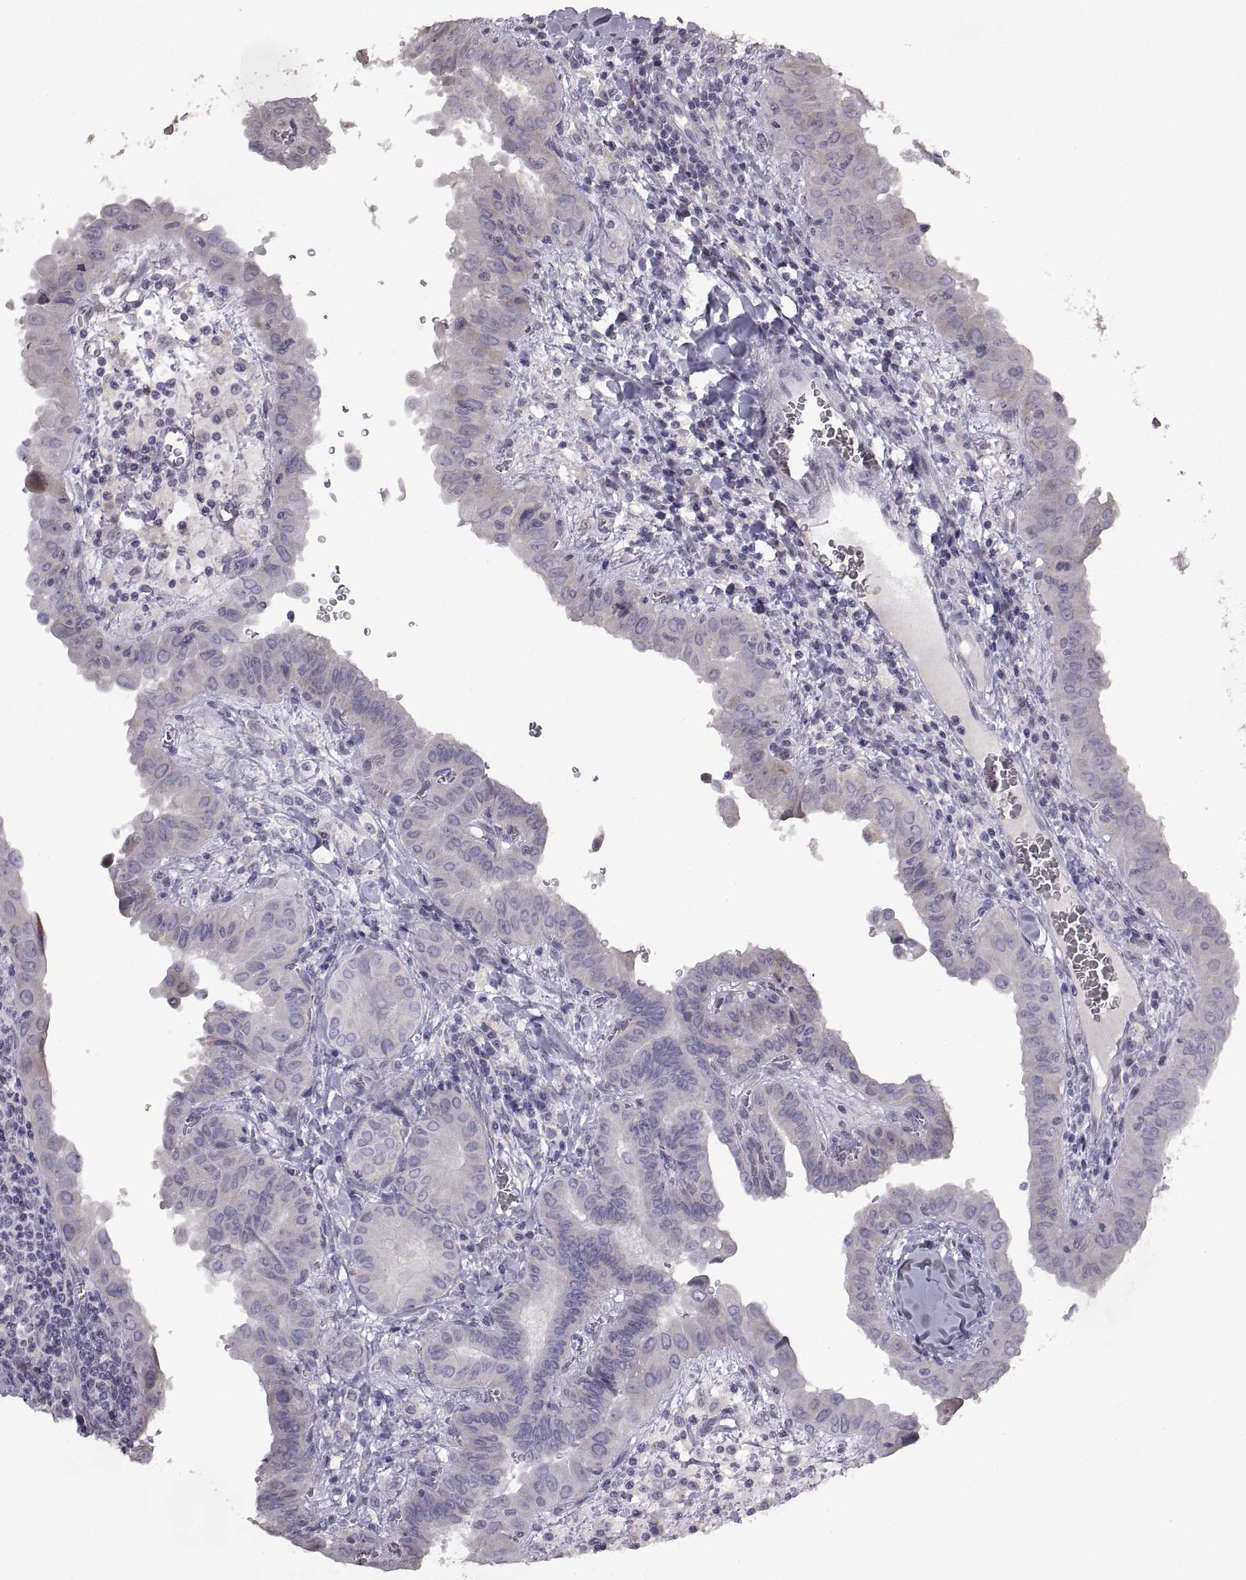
{"staining": {"intensity": "negative", "quantity": "none", "location": "none"}, "tissue": "thyroid cancer", "cell_type": "Tumor cells", "image_type": "cancer", "snomed": [{"axis": "morphology", "description": "Papillary adenocarcinoma, NOS"}, {"axis": "topography", "description": "Thyroid gland"}], "caption": "This is an immunohistochemistry image of human thyroid cancer (papillary adenocarcinoma). There is no positivity in tumor cells.", "gene": "DEFB136", "patient": {"sex": "female", "age": 37}}